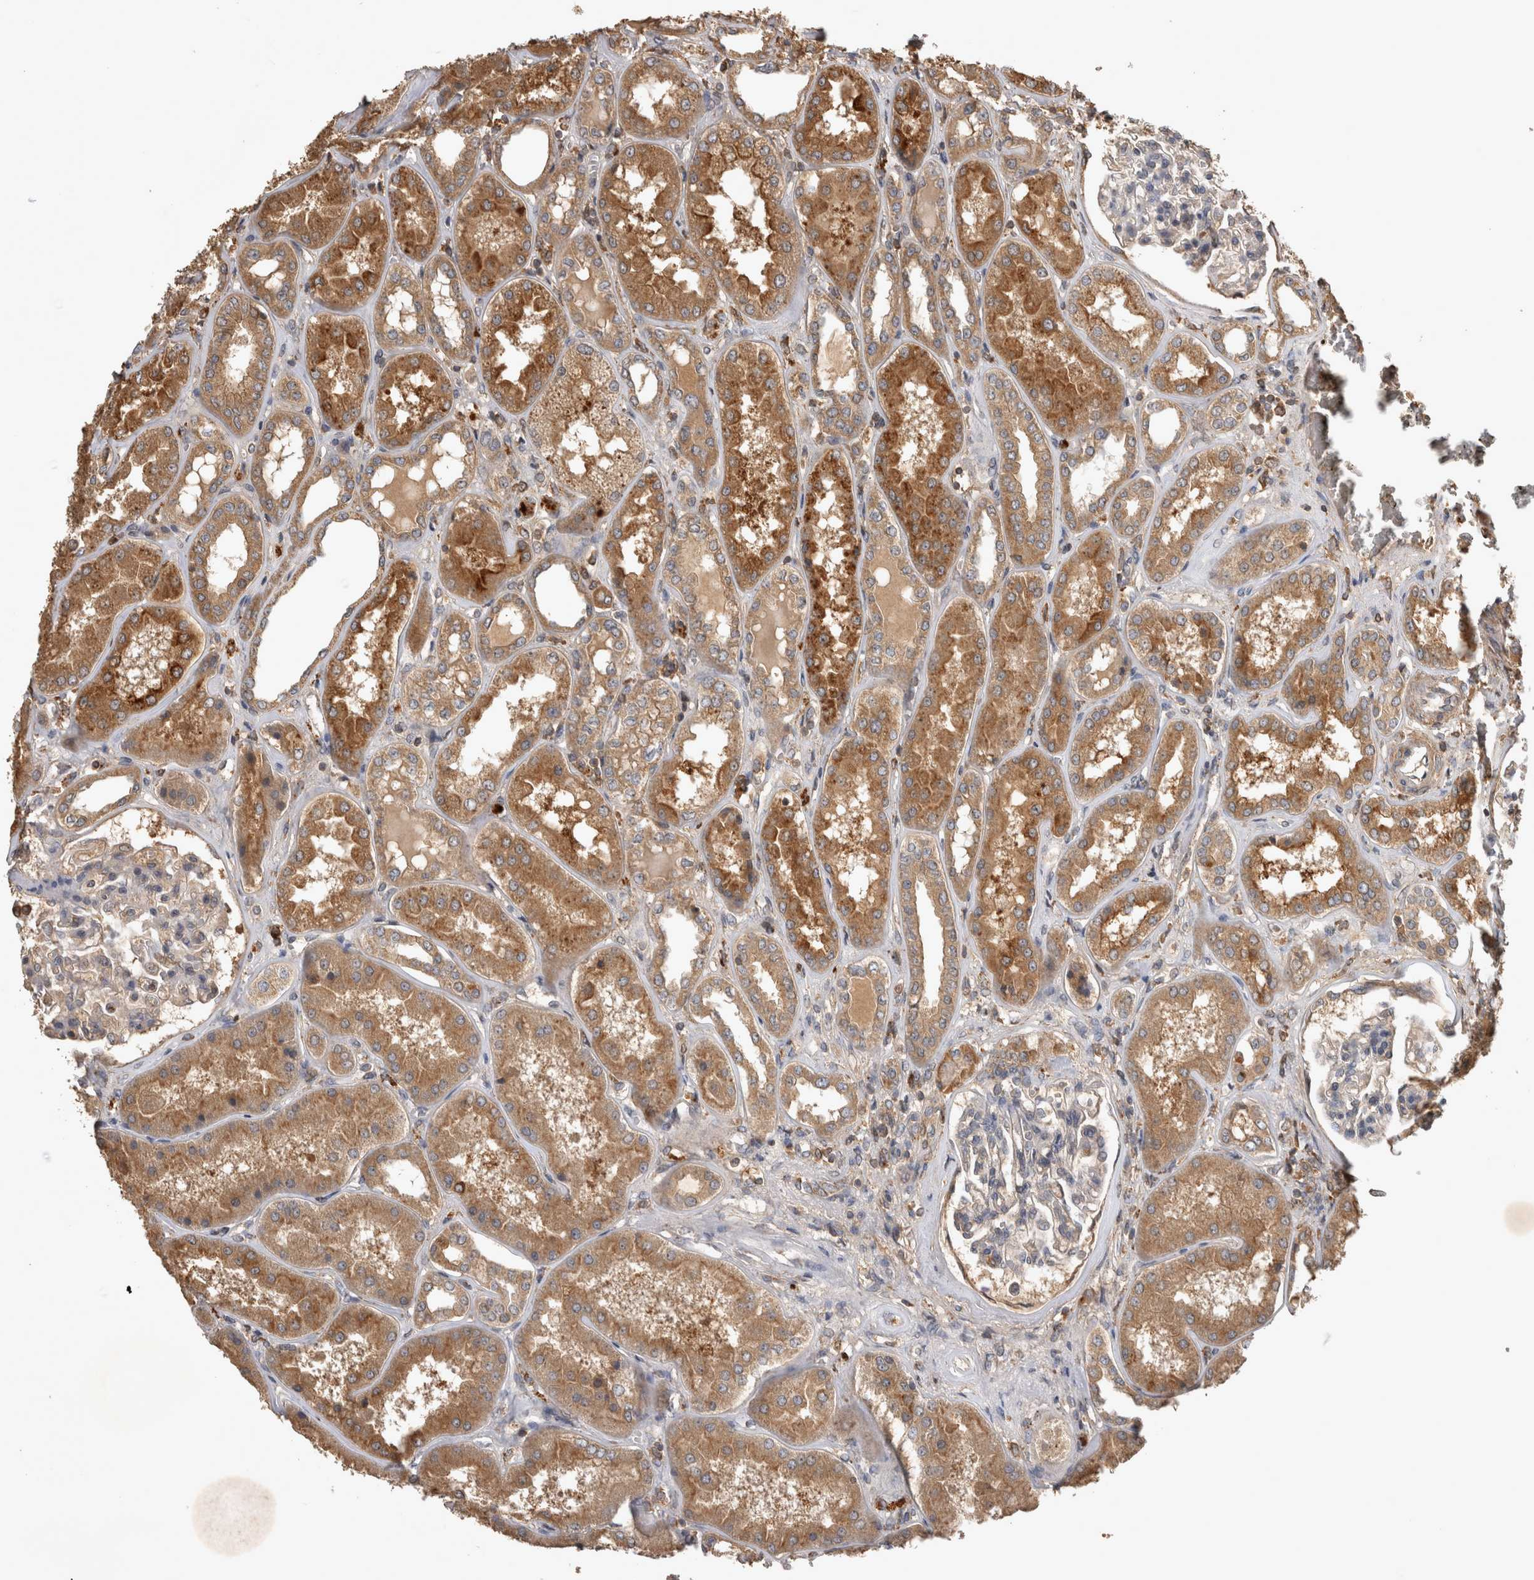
{"staining": {"intensity": "moderate", "quantity": "<25%", "location": "cytoplasmic/membranous"}, "tissue": "kidney", "cell_type": "Cells in glomeruli", "image_type": "normal", "snomed": [{"axis": "morphology", "description": "Normal tissue, NOS"}, {"axis": "topography", "description": "Kidney"}], "caption": "Brown immunohistochemical staining in benign kidney exhibits moderate cytoplasmic/membranous staining in about <25% of cells in glomeruli. (brown staining indicates protein expression, while blue staining denotes nuclei).", "gene": "TRMT61B", "patient": {"sex": "female", "age": 56}}